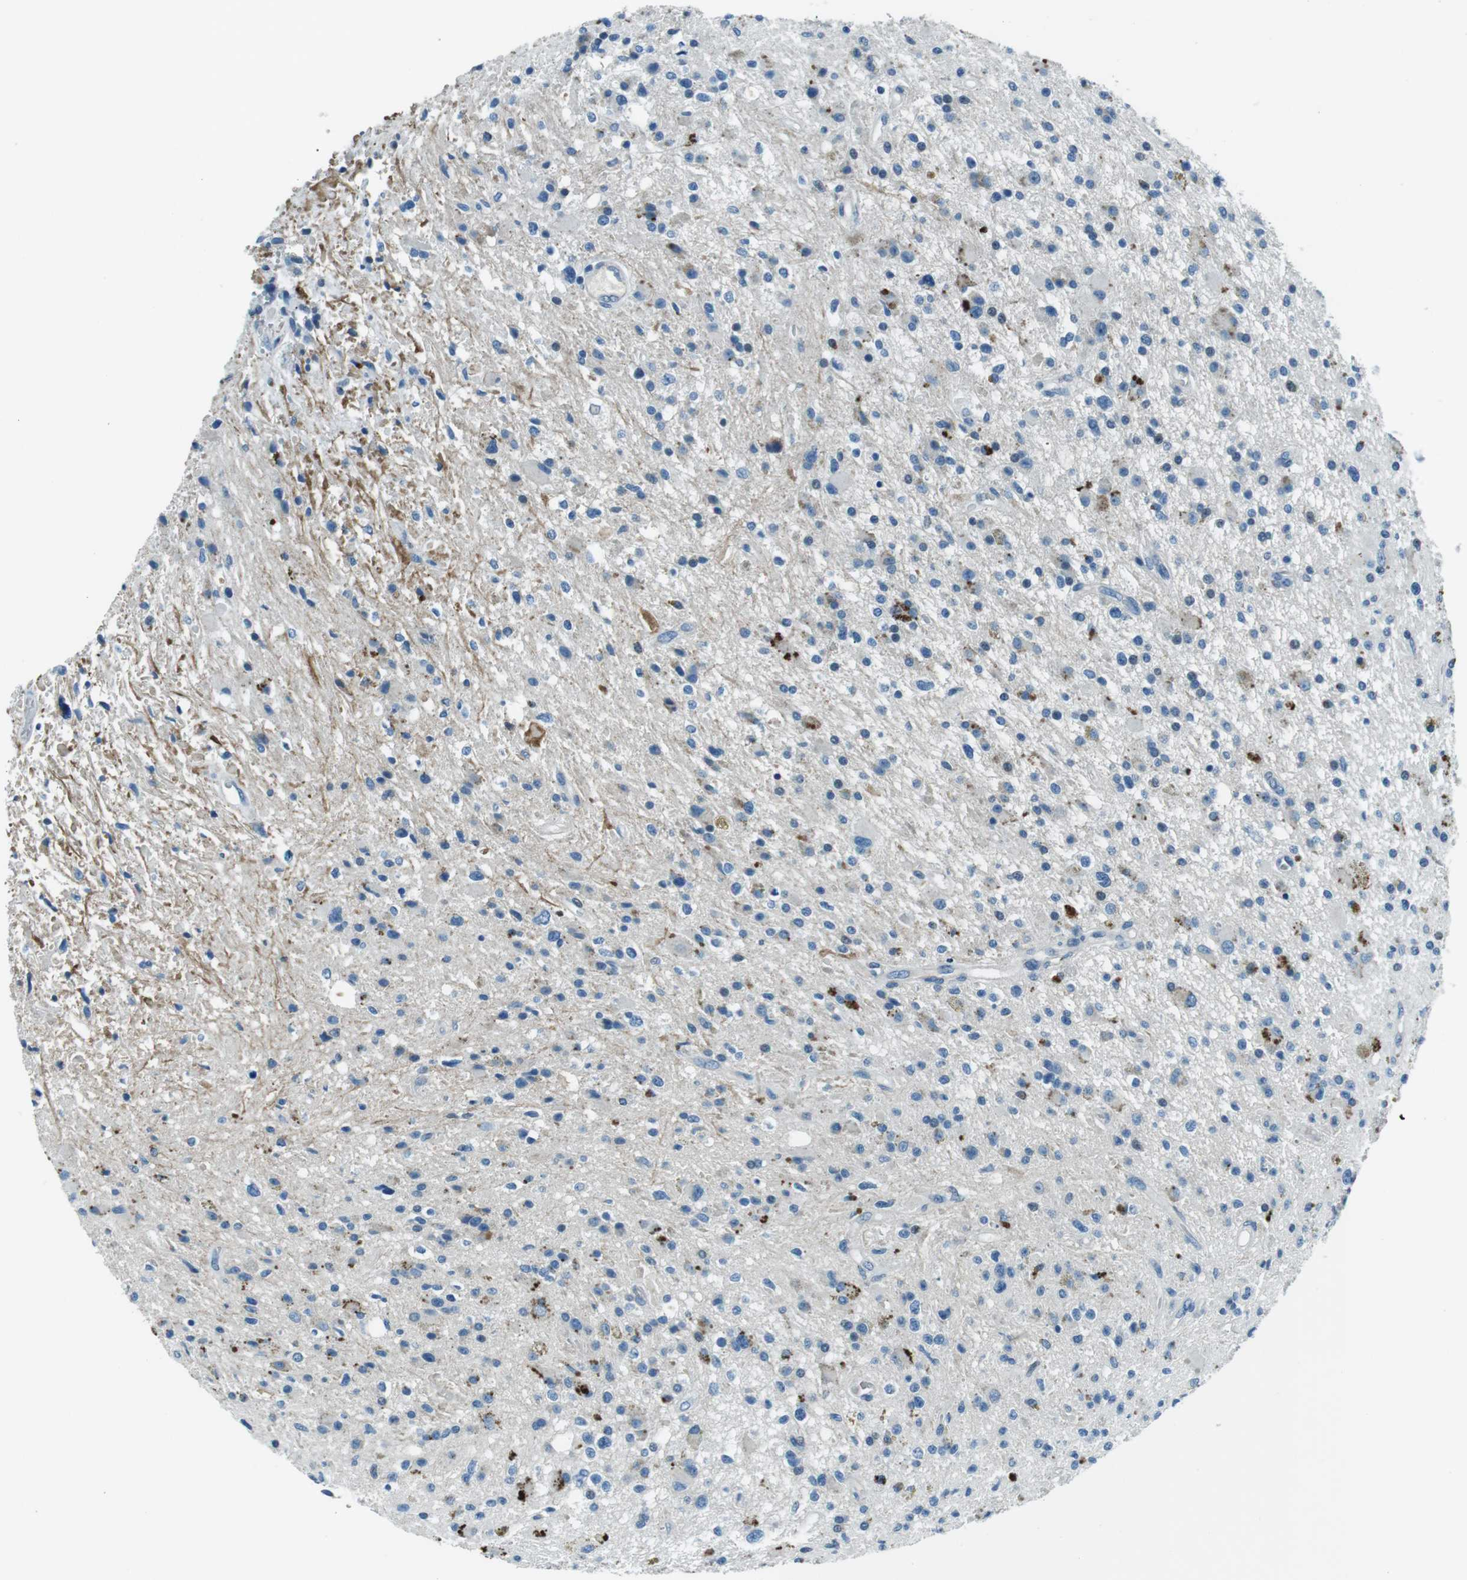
{"staining": {"intensity": "negative", "quantity": "none", "location": "none"}, "tissue": "glioma", "cell_type": "Tumor cells", "image_type": "cancer", "snomed": [{"axis": "morphology", "description": "Glioma, malignant, High grade"}, {"axis": "topography", "description": "Brain"}], "caption": "This is a micrograph of immunohistochemistry staining of malignant high-grade glioma, which shows no positivity in tumor cells.", "gene": "ST6GAL1", "patient": {"sex": "male", "age": 33}}